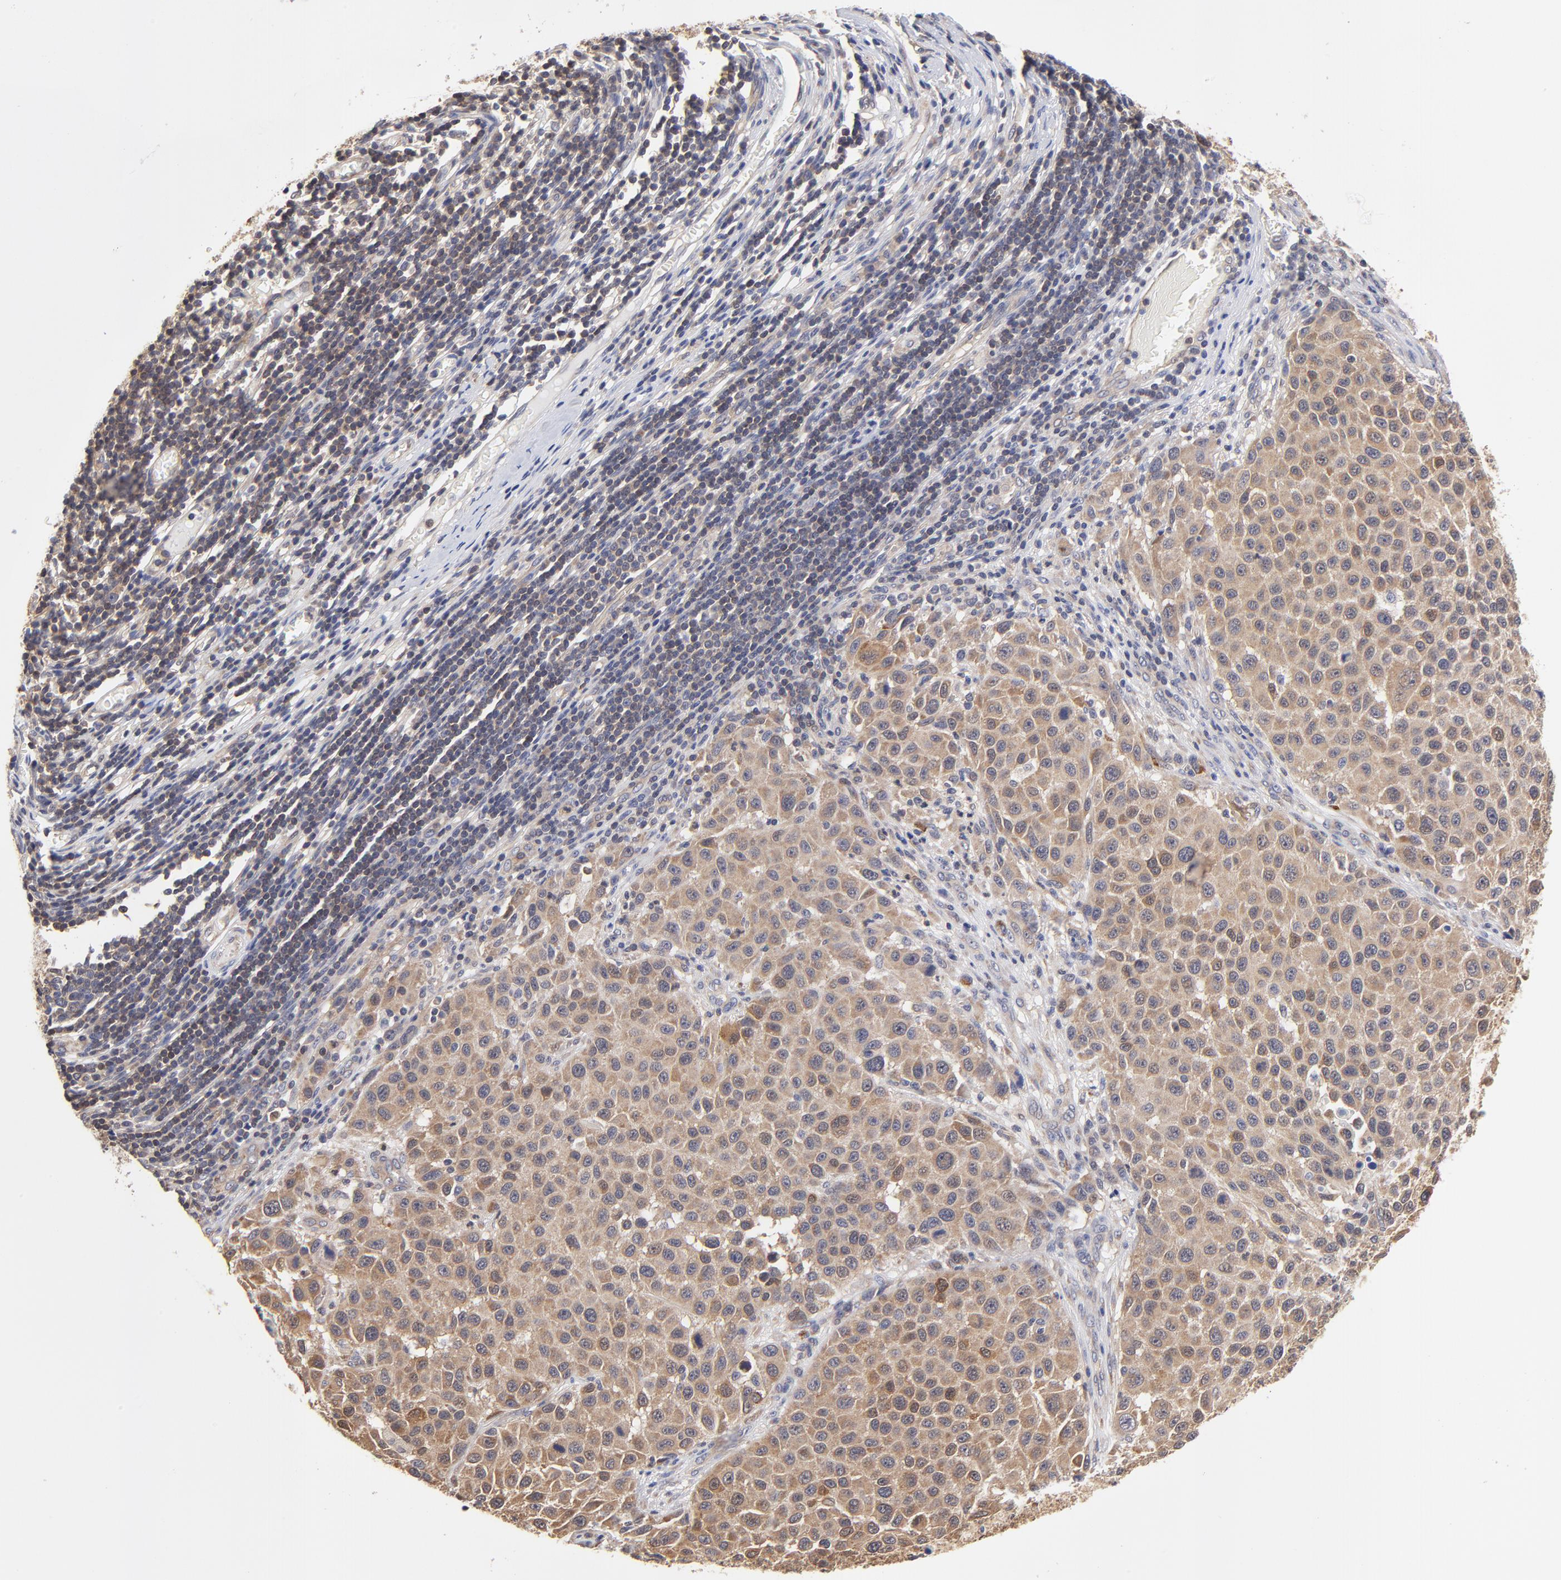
{"staining": {"intensity": "weak", "quantity": ">75%", "location": "cytoplasmic/membranous"}, "tissue": "melanoma", "cell_type": "Tumor cells", "image_type": "cancer", "snomed": [{"axis": "morphology", "description": "Malignant melanoma, Metastatic site"}, {"axis": "topography", "description": "Lymph node"}], "caption": "Malignant melanoma (metastatic site) was stained to show a protein in brown. There is low levels of weak cytoplasmic/membranous expression in approximately >75% of tumor cells.", "gene": "PCMT1", "patient": {"sex": "male", "age": 61}}